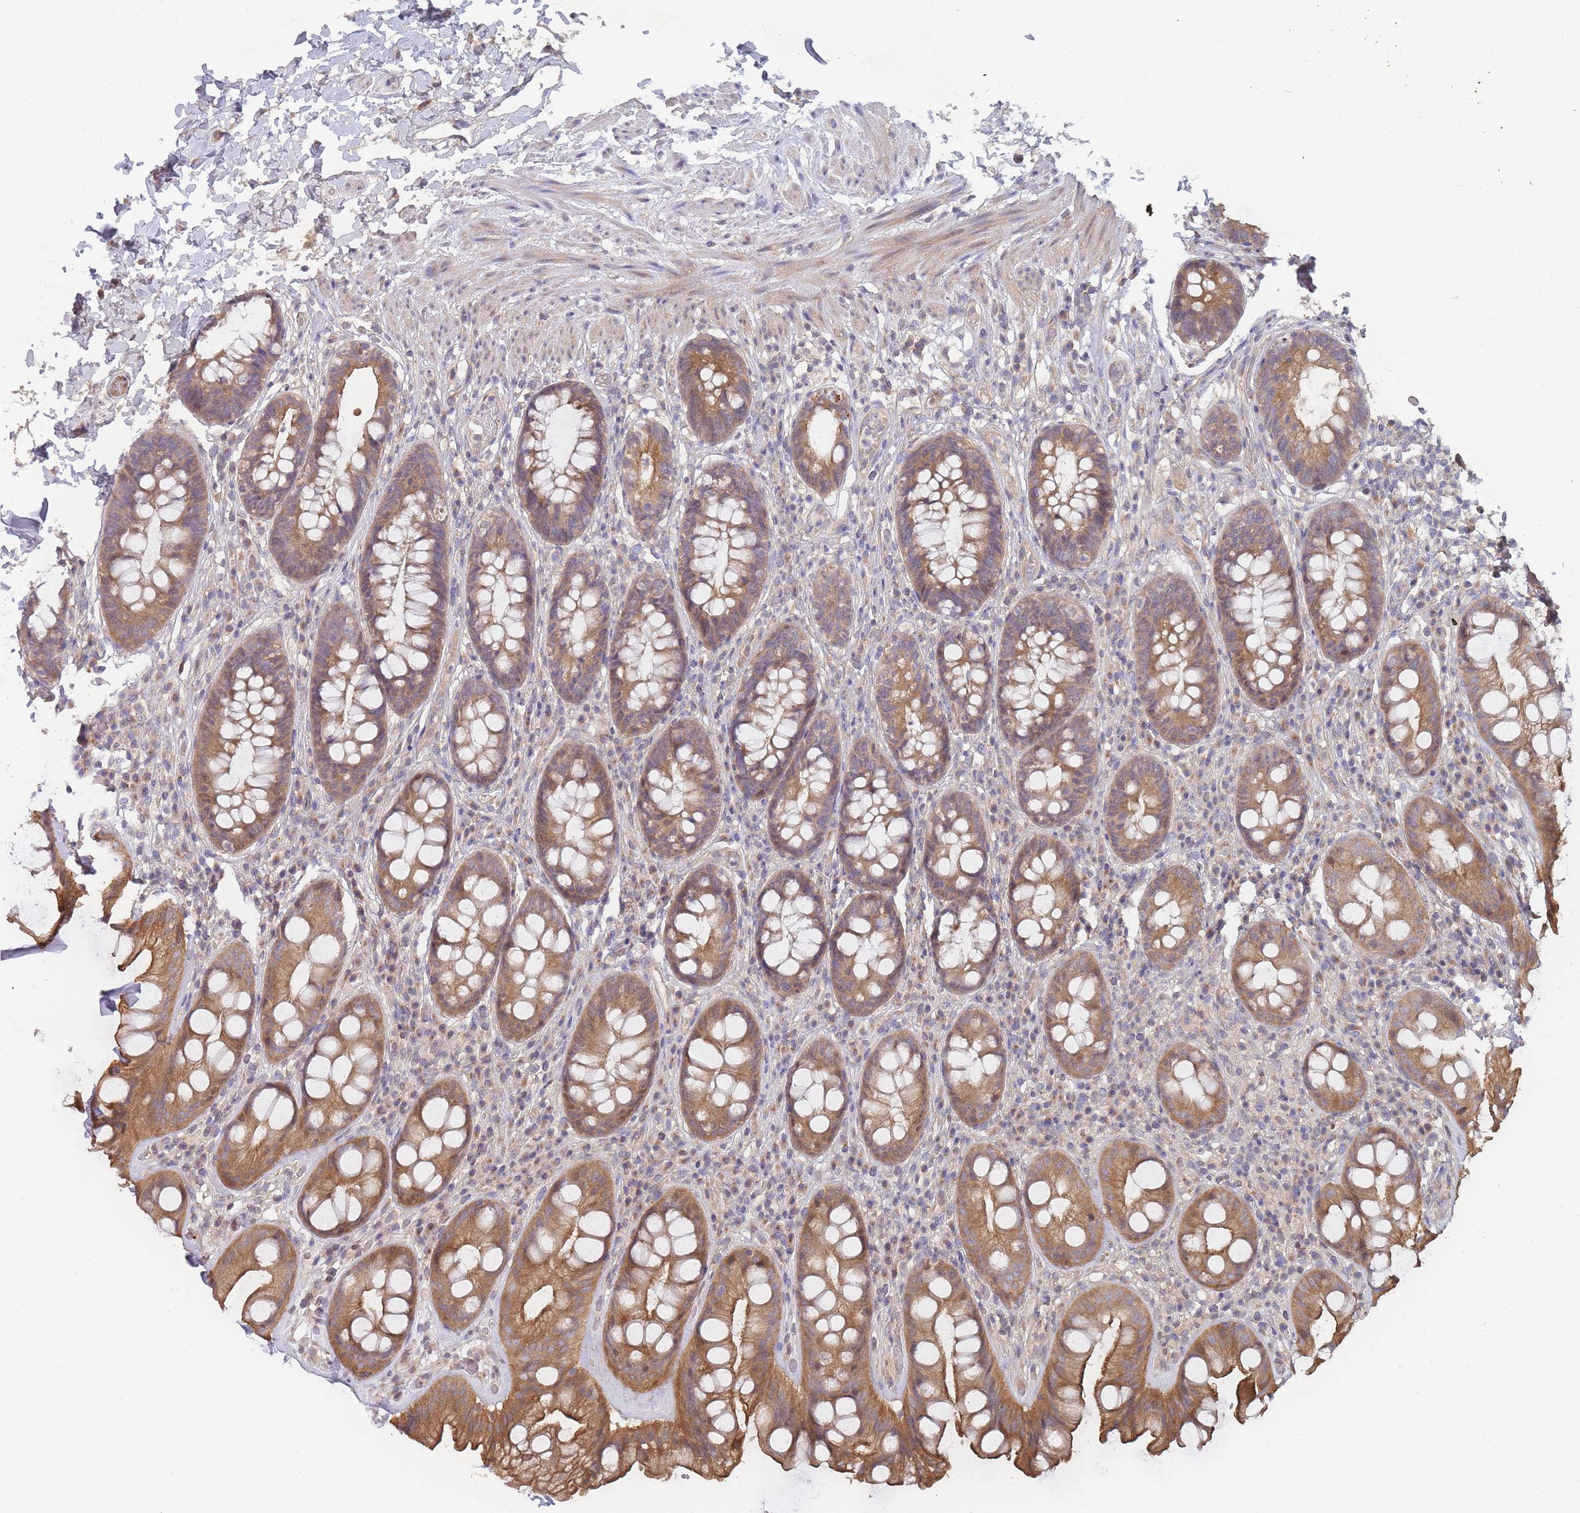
{"staining": {"intensity": "moderate", "quantity": ">75%", "location": "cytoplasmic/membranous"}, "tissue": "rectum", "cell_type": "Glandular cells", "image_type": "normal", "snomed": [{"axis": "morphology", "description": "Normal tissue, NOS"}, {"axis": "topography", "description": "Rectum"}], "caption": "Rectum stained with a brown dye demonstrates moderate cytoplasmic/membranous positive staining in about >75% of glandular cells.", "gene": "SLC35F5", "patient": {"sex": "male", "age": 74}}